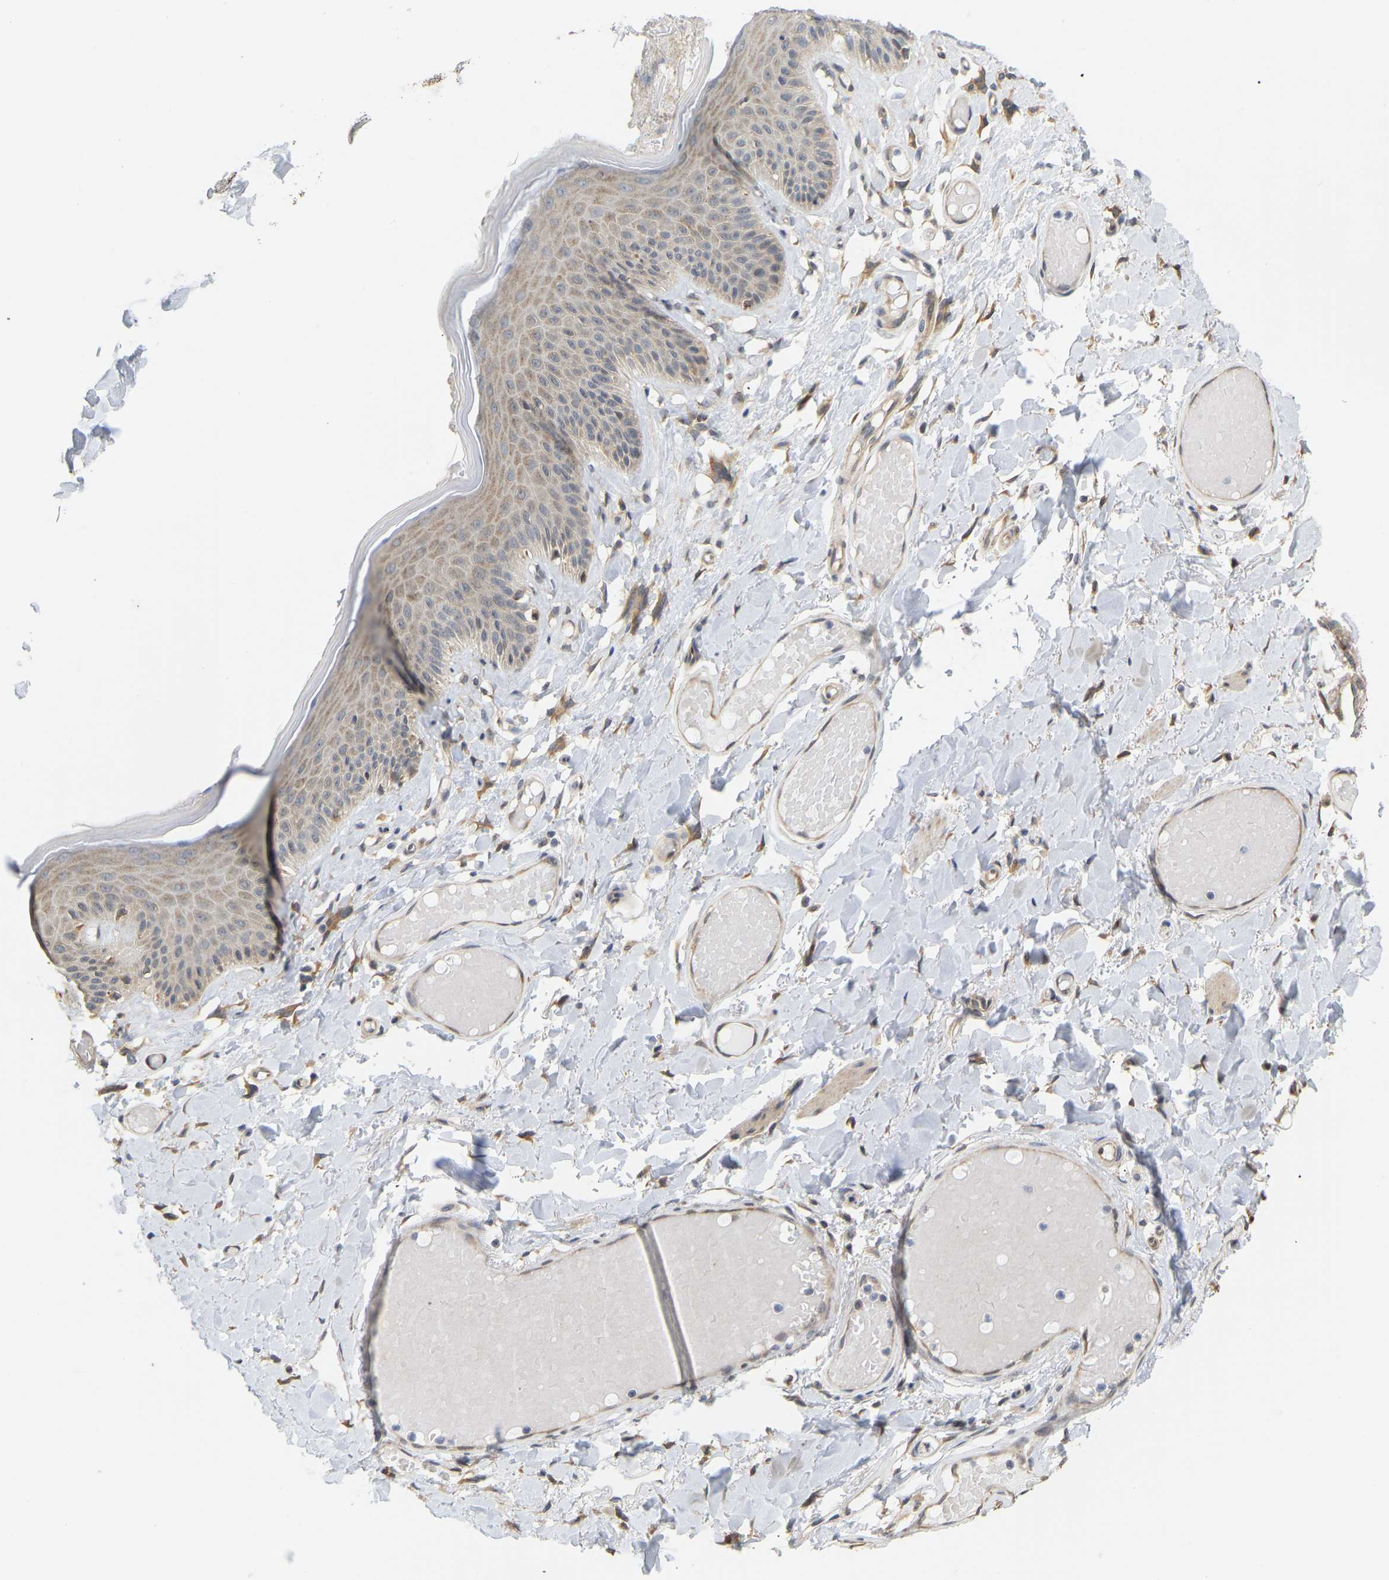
{"staining": {"intensity": "moderate", "quantity": ">75%", "location": "cytoplasmic/membranous"}, "tissue": "skin", "cell_type": "Epidermal cells", "image_type": "normal", "snomed": [{"axis": "morphology", "description": "Normal tissue, NOS"}, {"axis": "topography", "description": "Vulva"}], "caption": "Protein analysis of benign skin demonstrates moderate cytoplasmic/membranous staining in about >75% of epidermal cells. (IHC, brightfield microscopy, high magnification).", "gene": "BEND3", "patient": {"sex": "female", "age": 73}}